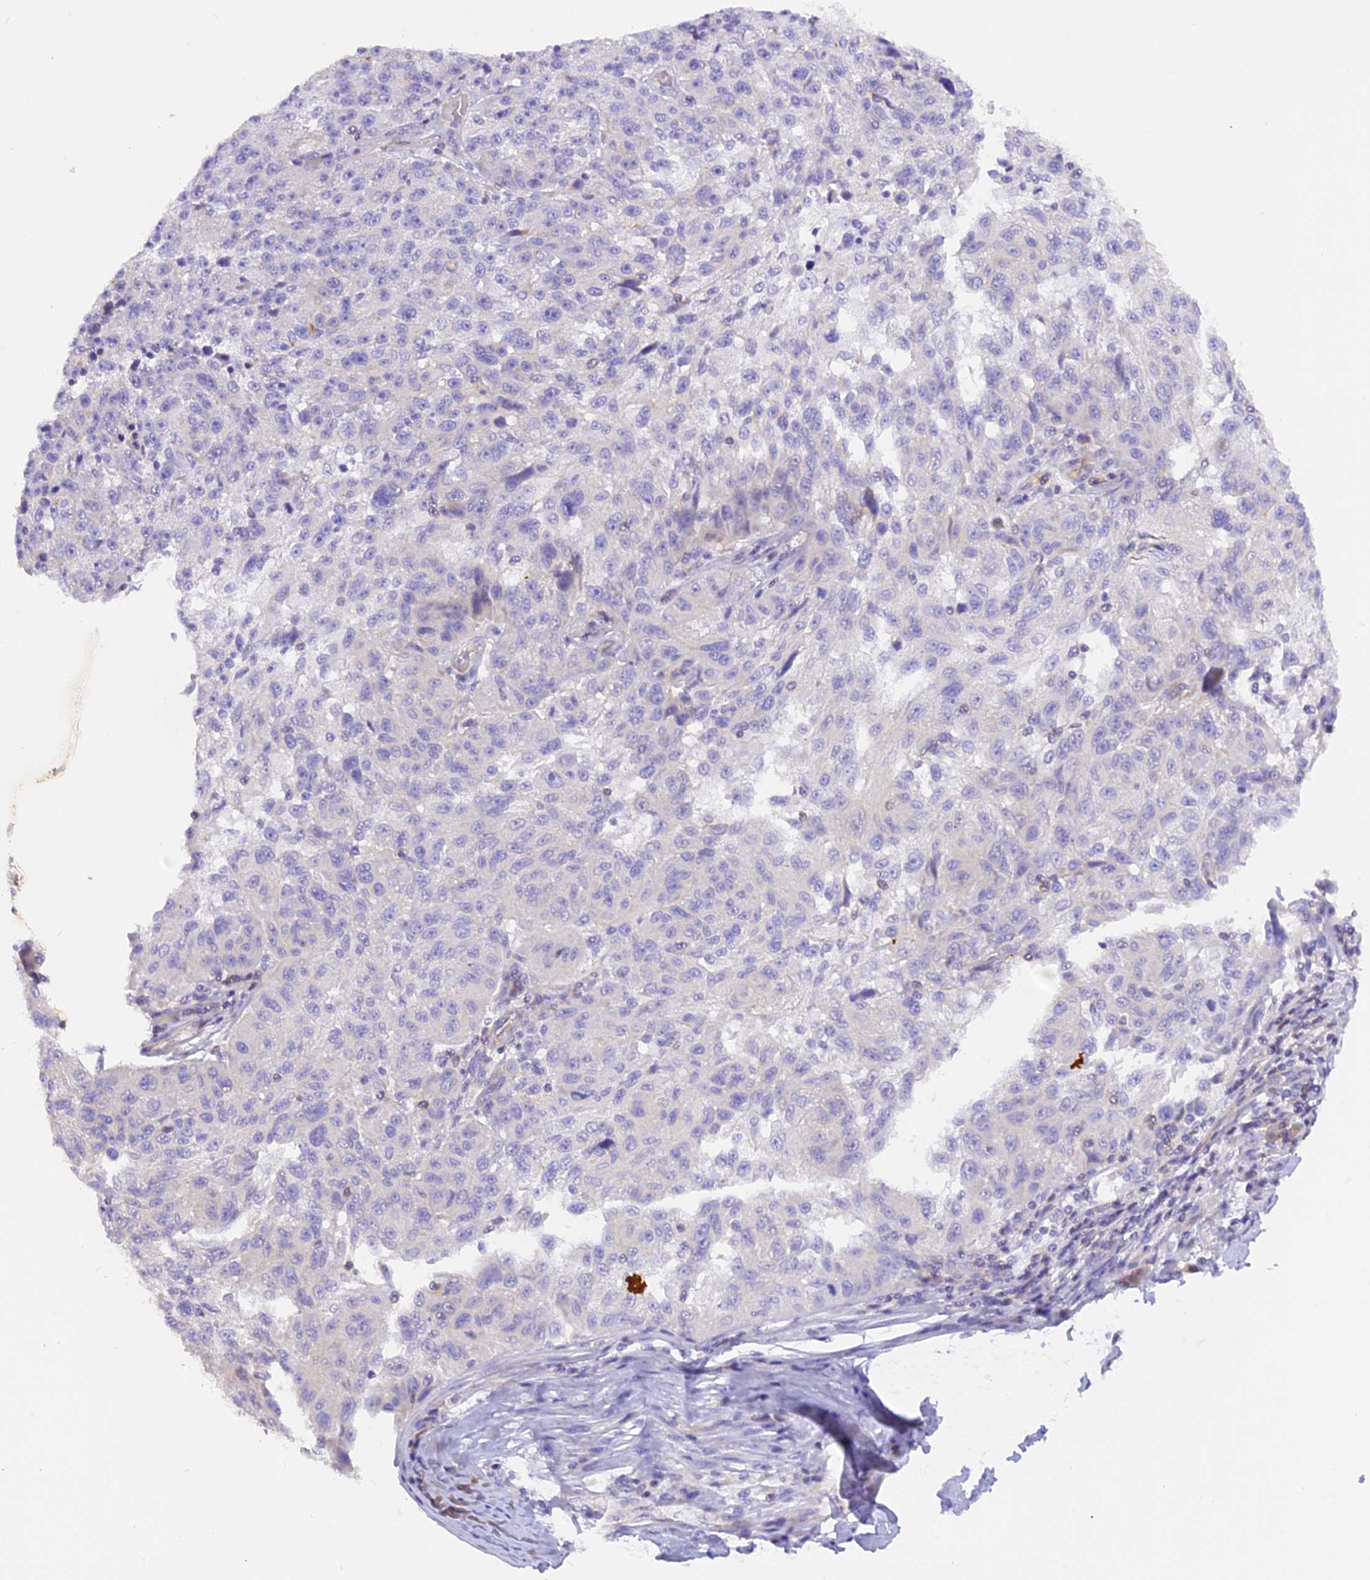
{"staining": {"intensity": "negative", "quantity": "none", "location": "none"}, "tissue": "melanoma", "cell_type": "Tumor cells", "image_type": "cancer", "snomed": [{"axis": "morphology", "description": "Malignant melanoma, NOS"}, {"axis": "topography", "description": "Skin"}], "caption": "This is an immunohistochemistry histopathology image of malignant melanoma. There is no expression in tumor cells.", "gene": "FAM193A", "patient": {"sex": "male", "age": 53}}